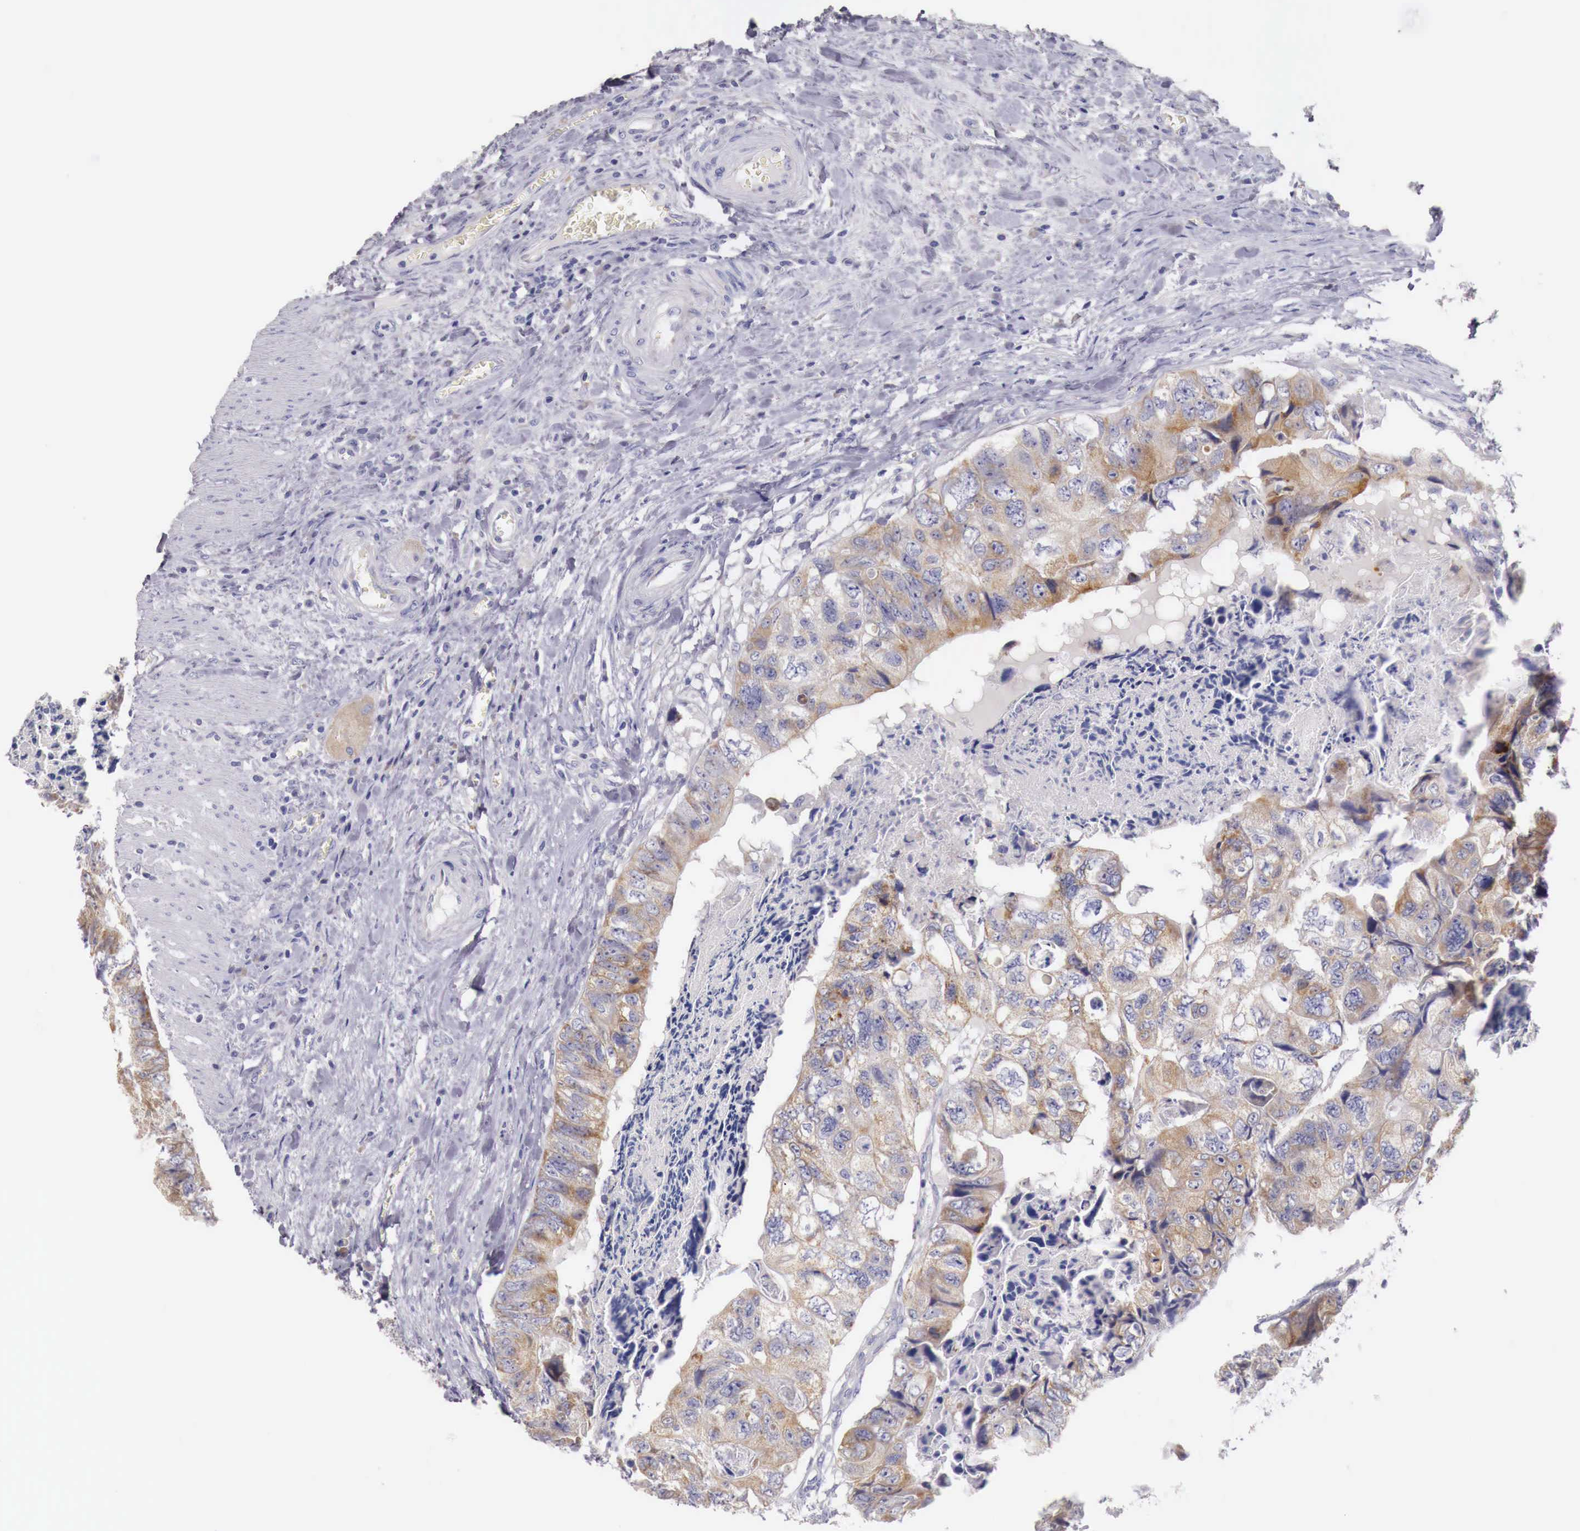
{"staining": {"intensity": "weak", "quantity": ">75%", "location": "cytoplasmic/membranous"}, "tissue": "colorectal cancer", "cell_type": "Tumor cells", "image_type": "cancer", "snomed": [{"axis": "morphology", "description": "Adenocarcinoma, NOS"}, {"axis": "topography", "description": "Rectum"}], "caption": "IHC (DAB) staining of colorectal cancer reveals weak cytoplasmic/membranous protein positivity in about >75% of tumor cells.", "gene": "NREP", "patient": {"sex": "female", "age": 82}}